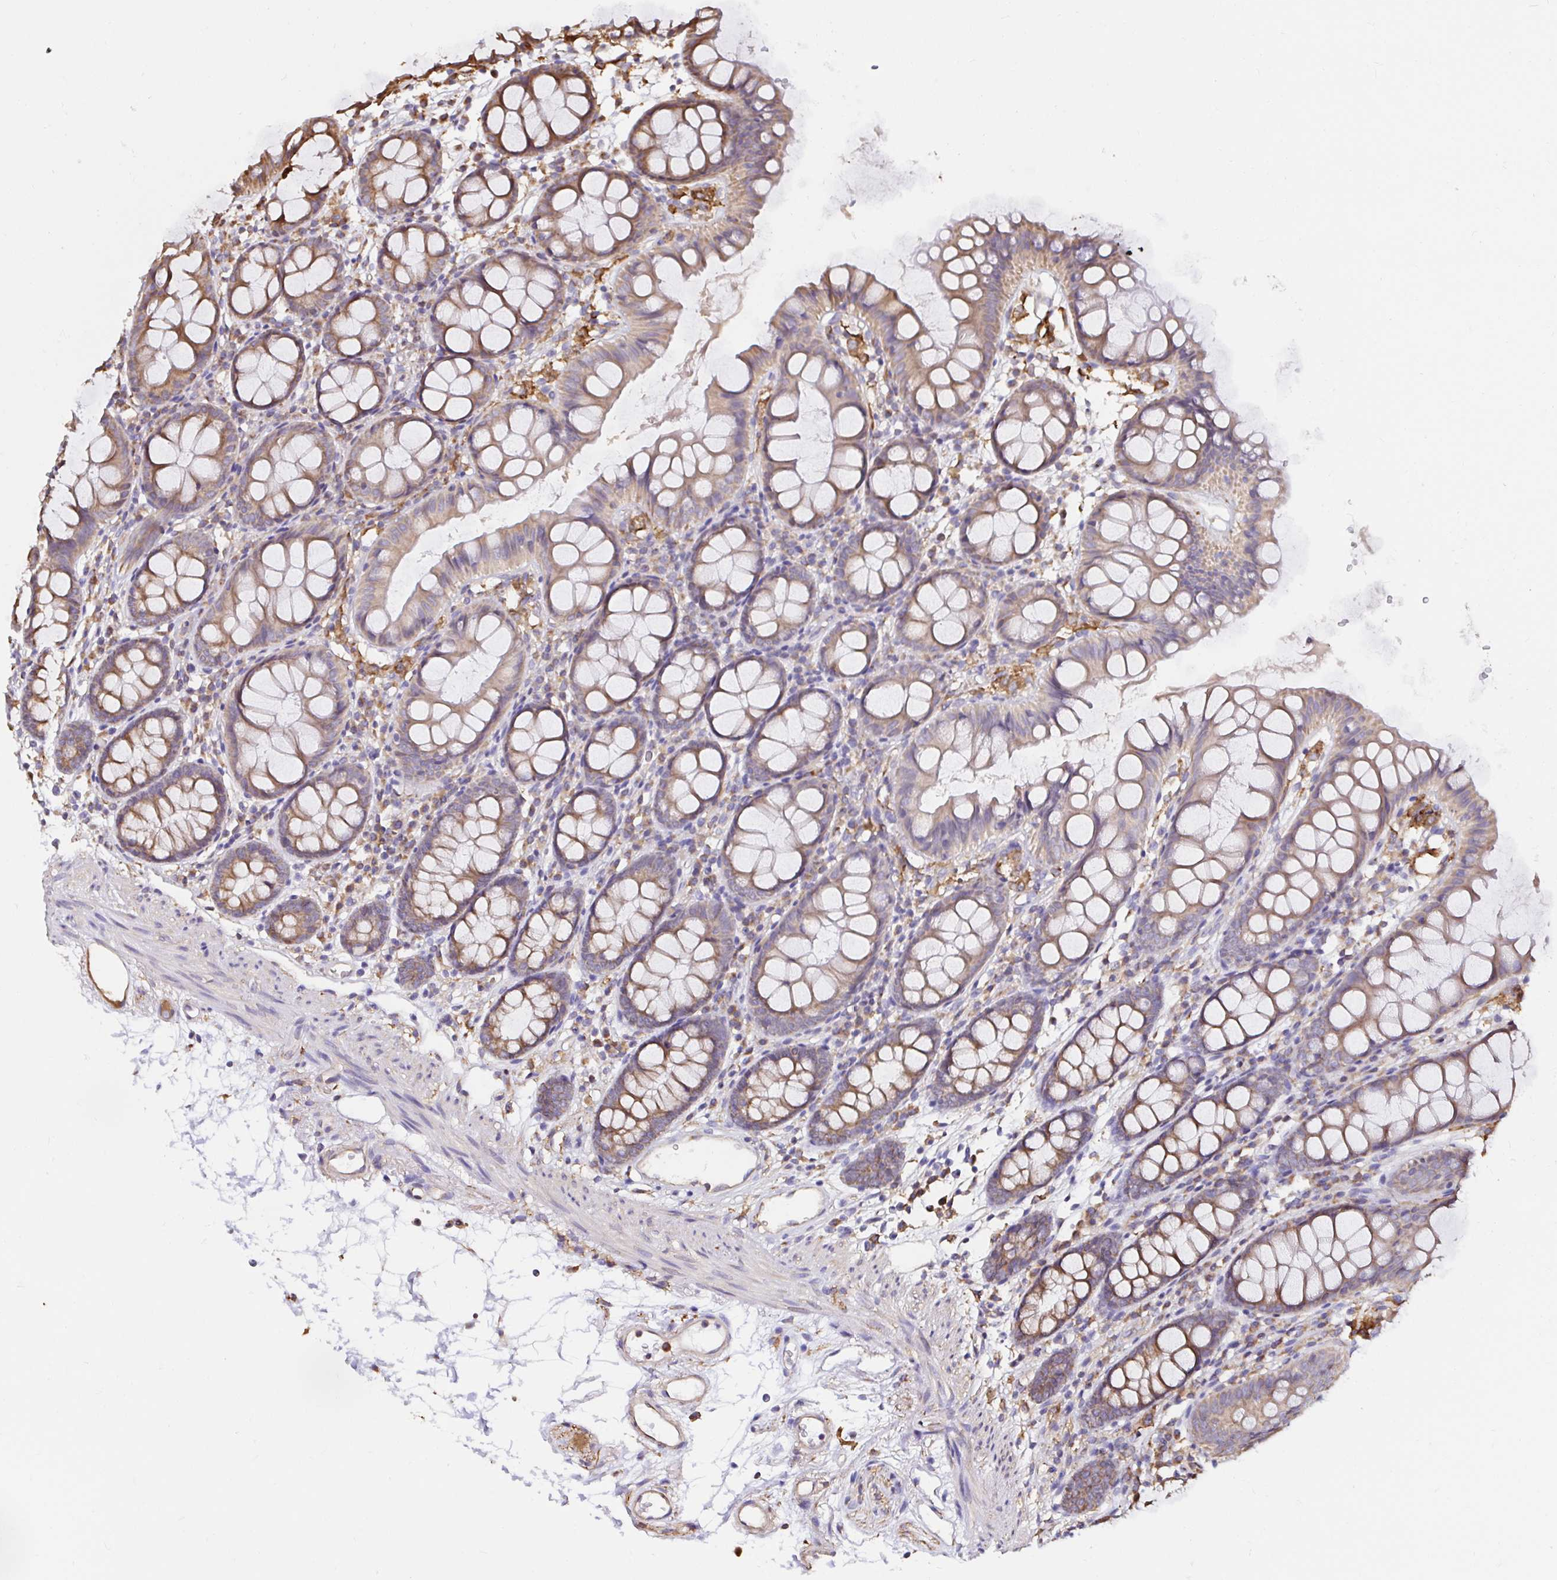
{"staining": {"intensity": "moderate", "quantity": ">75%", "location": "cytoplasmic/membranous"}, "tissue": "colon", "cell_type": "Endothelial cells", "image_type": "normal", "snomed": [{"axis": "morphology", "description": "Normal tissue, NOS"}, {"axis": "topography", "description": "Colon"}], "caption": "Colon stained with immunohistochemistry (IHC) shows moderate cytoplasmic/membranous staining in approximately >75% of endothelial cells.", "gene": "MSR1", "patient": {"sex": "female", "age": 84}}